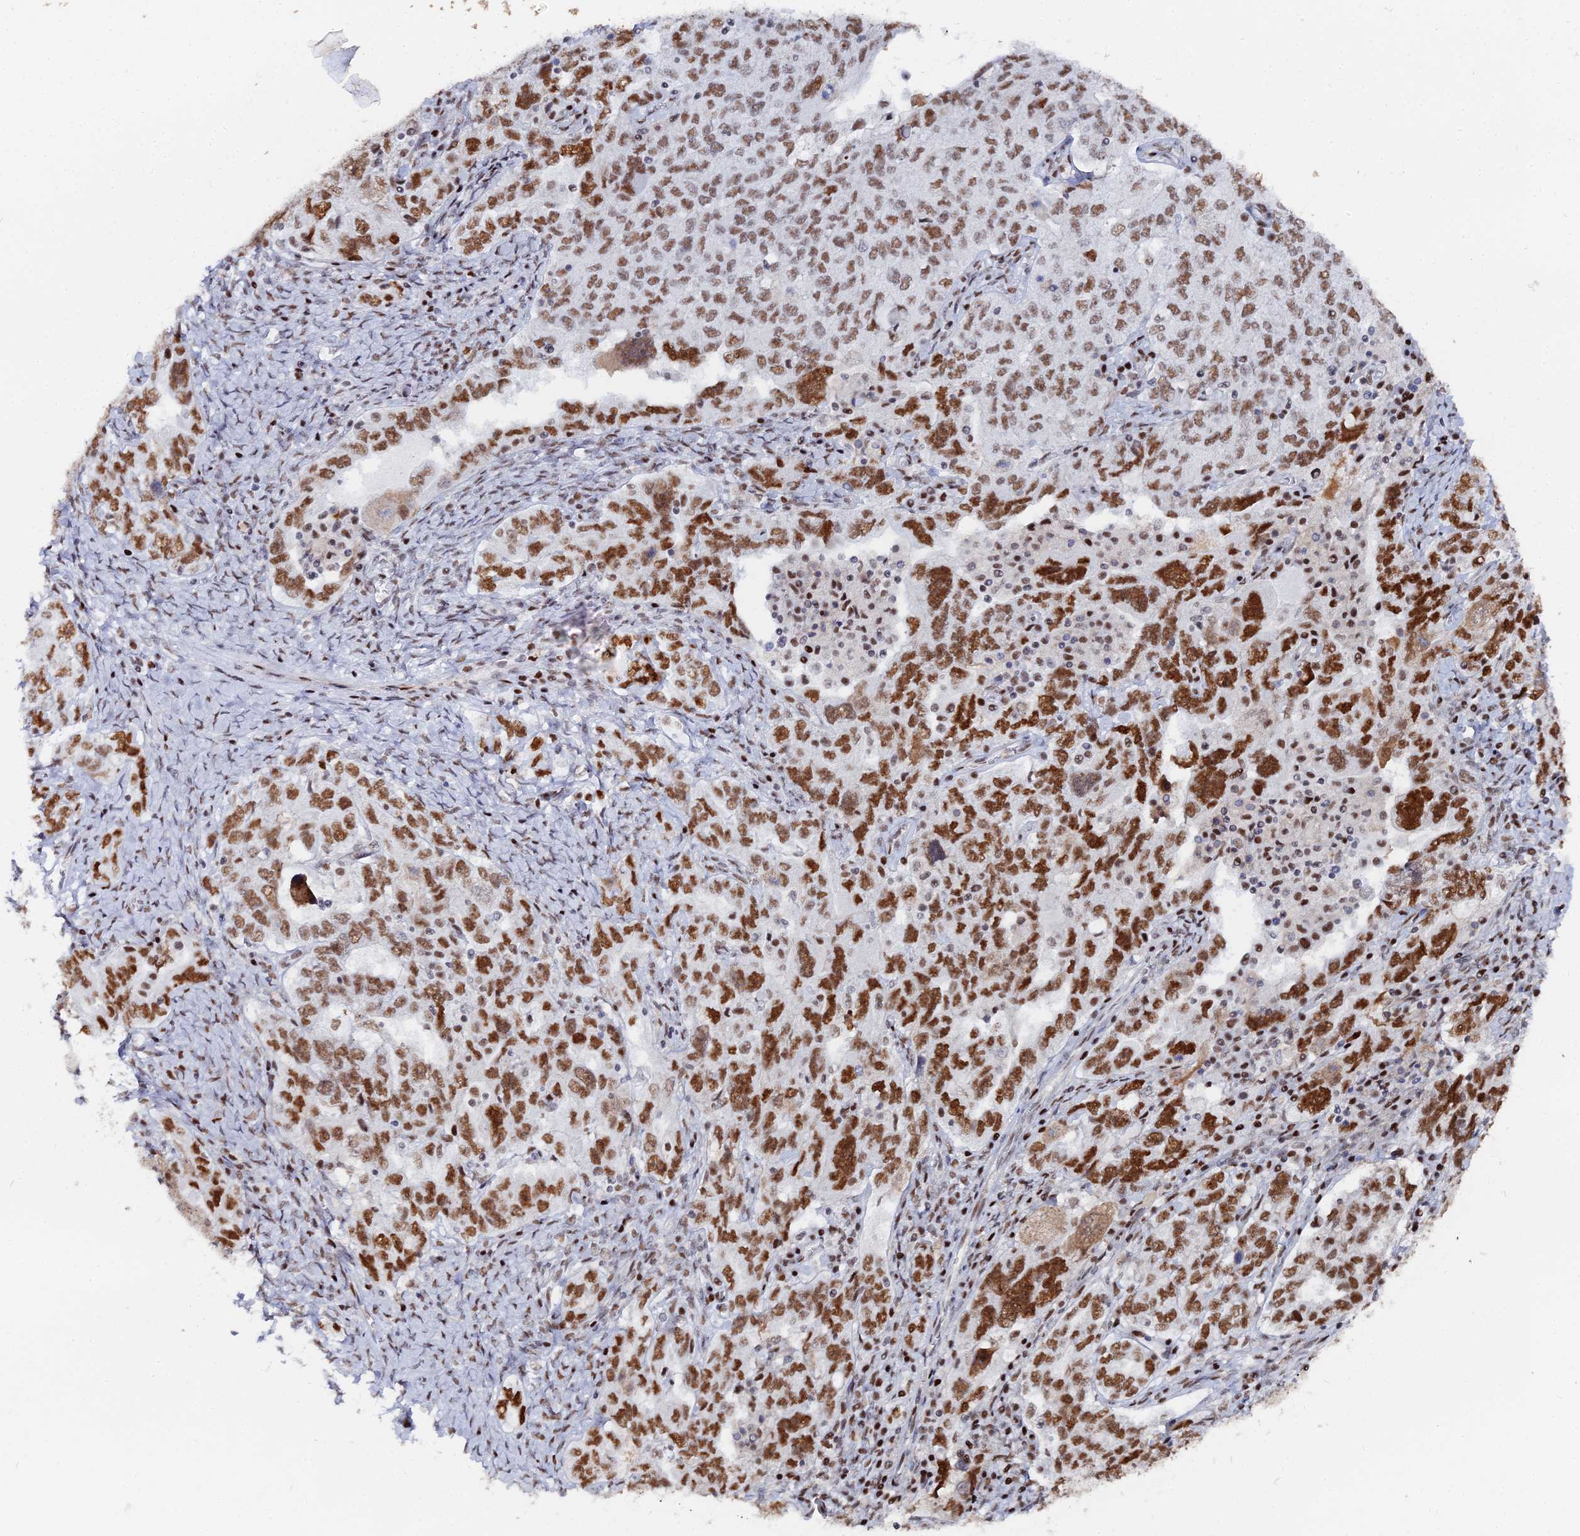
{"staining": {"intensity": "strong", "quantity": ">75%", "location": "nuclear"}, "tissue": "ovarian cancer", "cell_type": "Tumor cells", "image_type": "cancer", "snomed": [{"axis": "morphology", "description": "Carcinoma, endometroid"}, {"axis": "topography", "description": "Ovary"}], "caption": "Tumor cells show strong nuclear staining in approximately >75% of cells in endometroid carcinoma (ovarian). The staining was performed using DAB, with brown indicating positive protein expression. Nuclei are stained blue with hematoxylin.", "gene": "GSC2", "patient": {"sex": "female", "age": 62}}